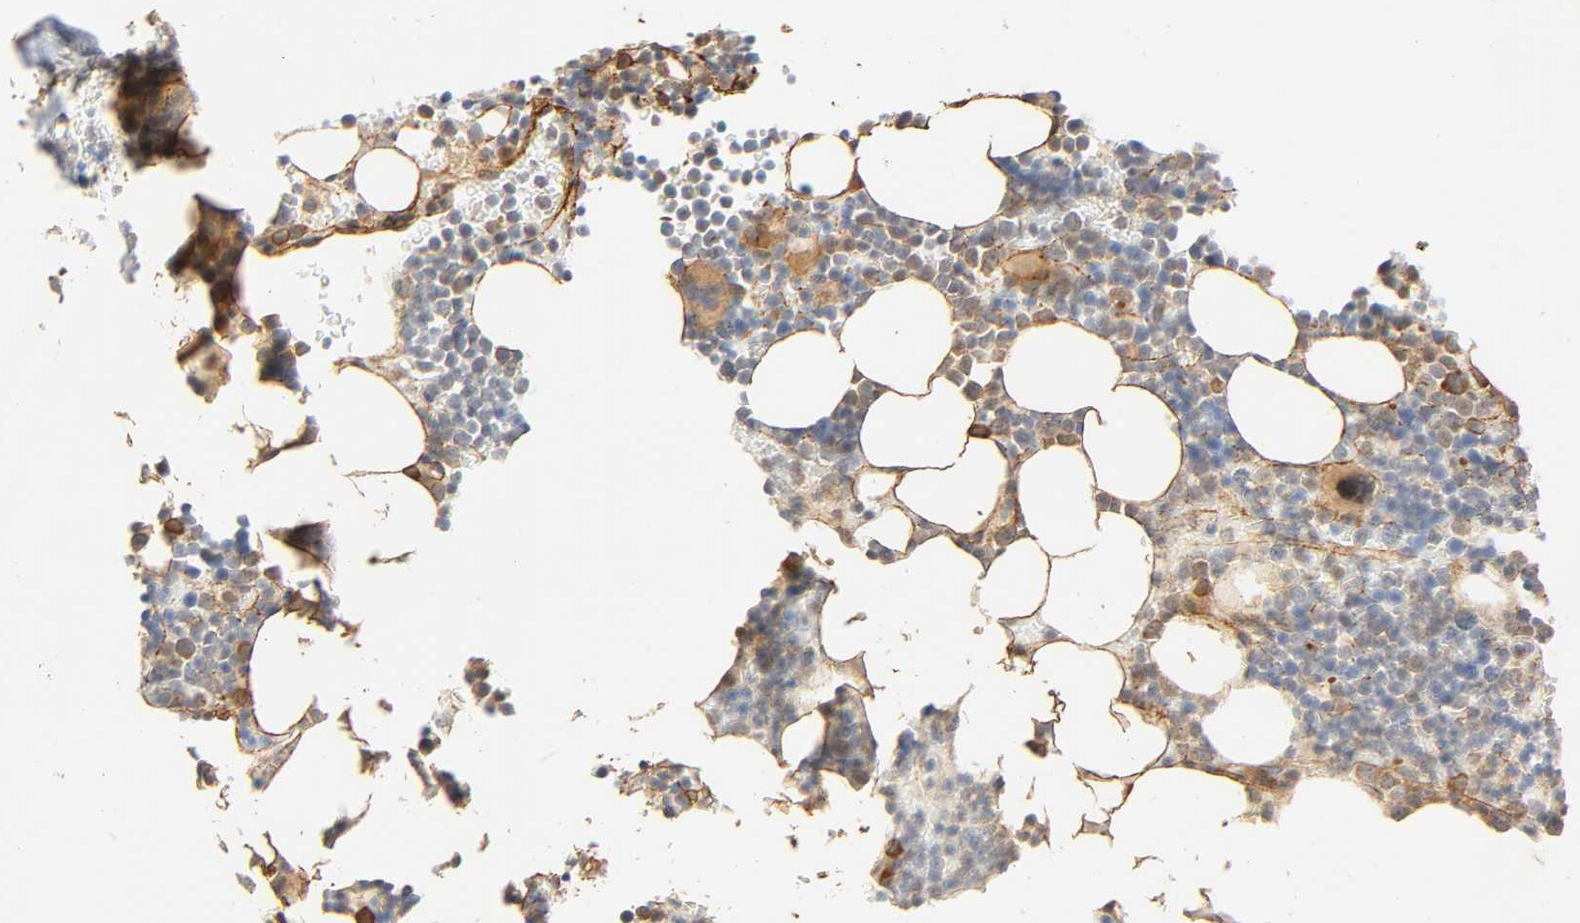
{"staining": {"intensity": "moderate", "quantity": "25%-75%", "location": "cytoplasmic/membranous"}, "tissue": "bone marrow", "cell_type": "Hematopoietic cells", "image_type": "normal", "snomed": [{"axis": "morphology", "description": "Normal tissue, NOS"}, {"axis": "topography", "description": "Bone marrow"}], "caption": "This micrograph displays immunohistochemistry (IHC) staining of normal bone marrow, with medium moderate cytoplasmic/membranous positivity in approximately 25%-75% of hematopoietic cells.", "gene": "CACNA1G", "patient": {"sex": "female", "age": 73}}